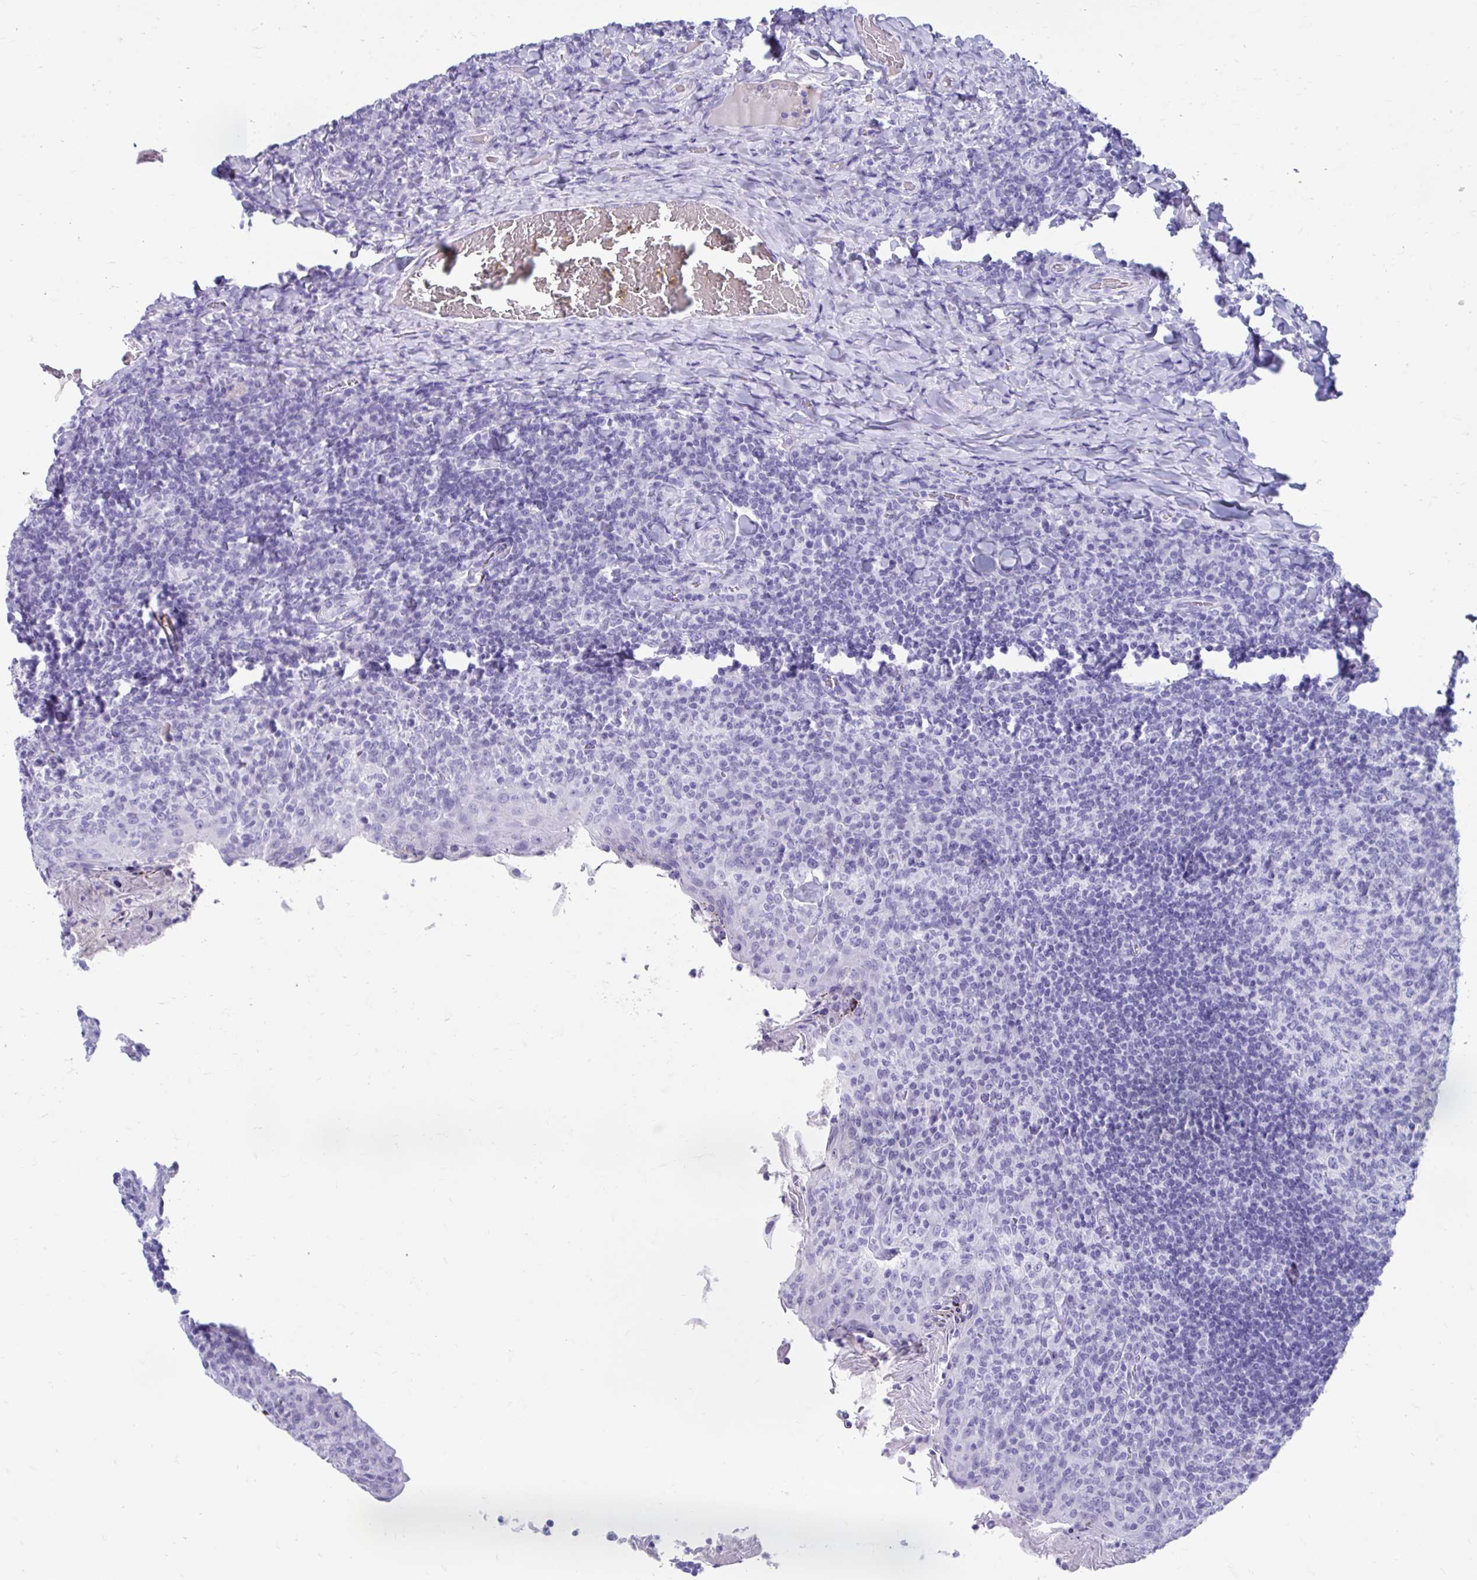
{"staining": {"intensity": "negative", "quantity": "none", "location": "none"}, "tissue": "tonsil", "cell_type": "Germinal center cells", "image_type": "normal", "snomed": [{"axis": "morphology", "description": "Normal tissue, NOS"}, {"axis": "topography", "description": "Tonsil"}], "caption": "Immunohistochemical staining of normal human tonsil exhibits no significant expression in germinal center cells. (DAB immunohistochemistry, high magnification).", "gene": "SMIM9", "patient": {"sex": "female", "age": 10}}